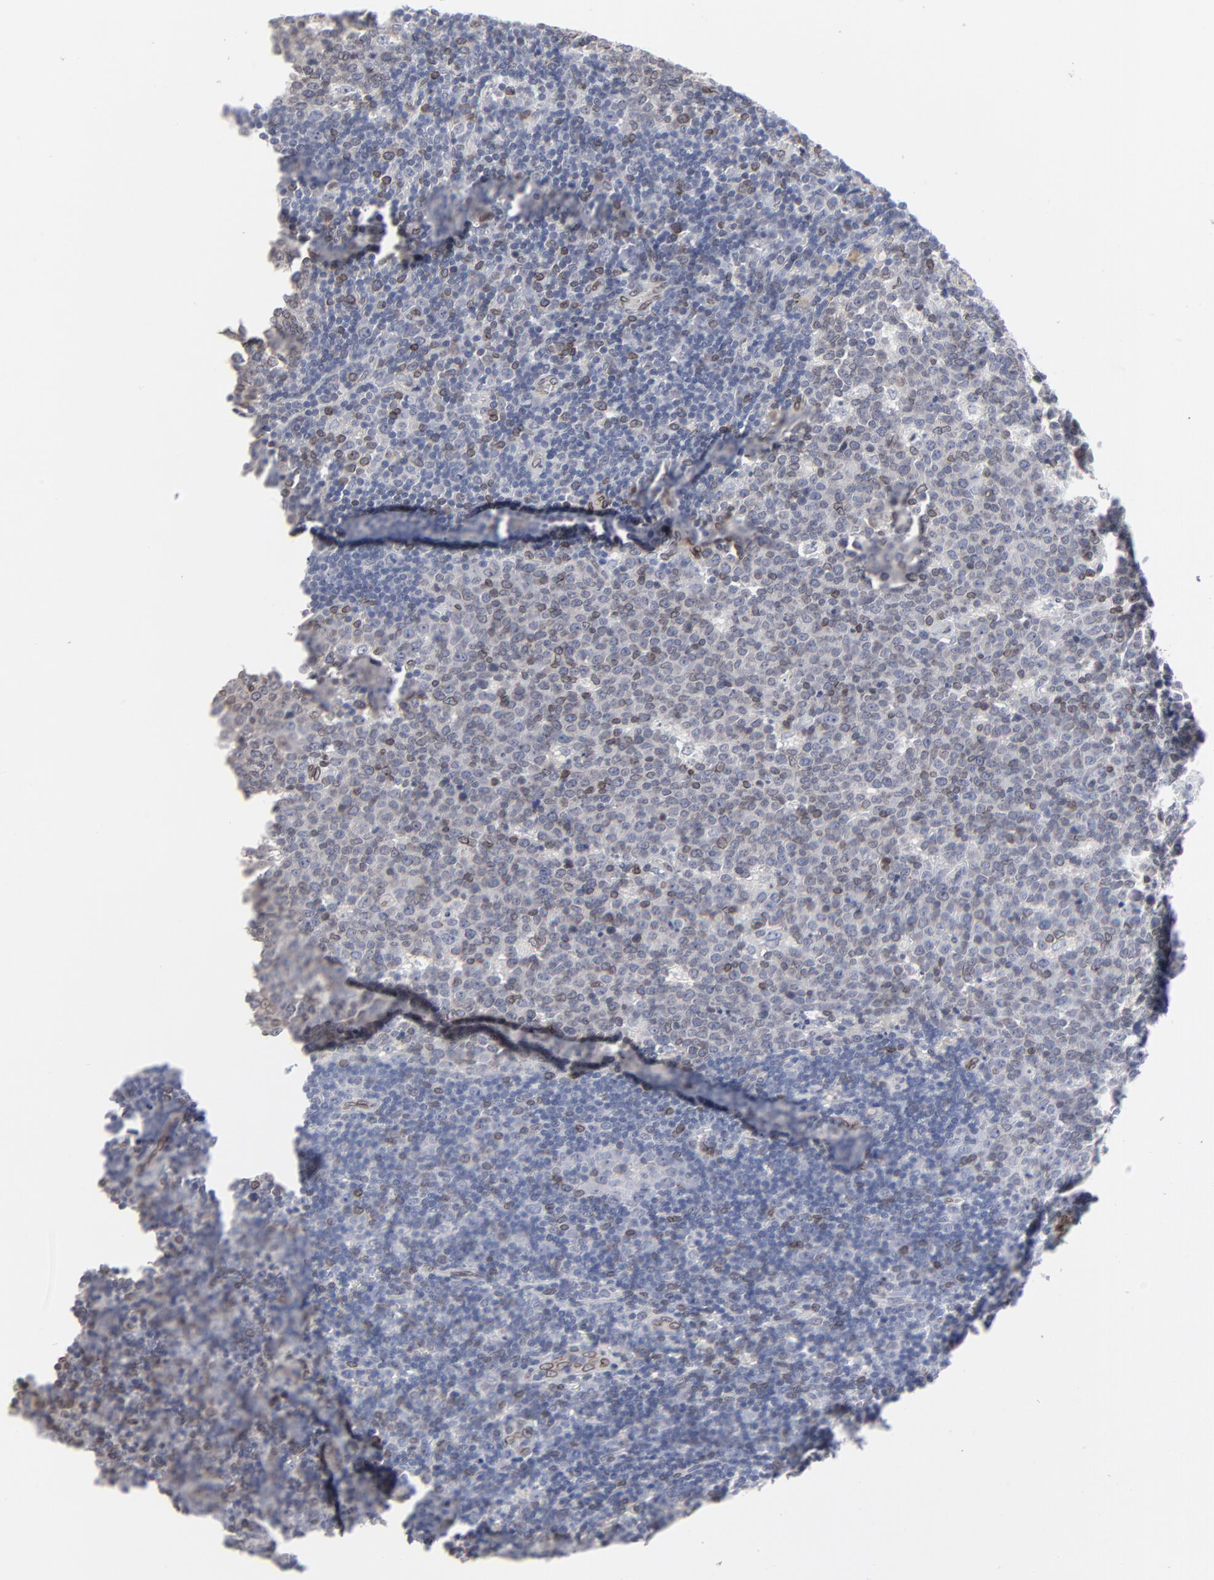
{"staining": {"intensity": "weak", "quantity": ">75%", "location": "cytoplasmic/membranous,nuclear"}, "tissue": "lymph node", "cell_type": "Germinal center cells", "image_type": "normal", "snomed": [{"axis": "morphology", "description": "Normal tissue, NOS"}, {"axis": "topography", "description": "Lymph node"}, {"axis": "topography", "description": "Salivary gland"}], "caption": "Immunohistochemistry (IHC) (DAB) staining of normal lymph node exhibits weak cytoplasmic/membranous,nuclear protein staining in approximately >75% of germinal center cells. The protein of interest is stained brown, and the nuclei are stained in blue (DAB (3,3'-diaminobenzidine) IHC with brightfield microscopy, high magnification).", "gene": "SYNE2", "patient": {"sex": "male", "age": 8}}